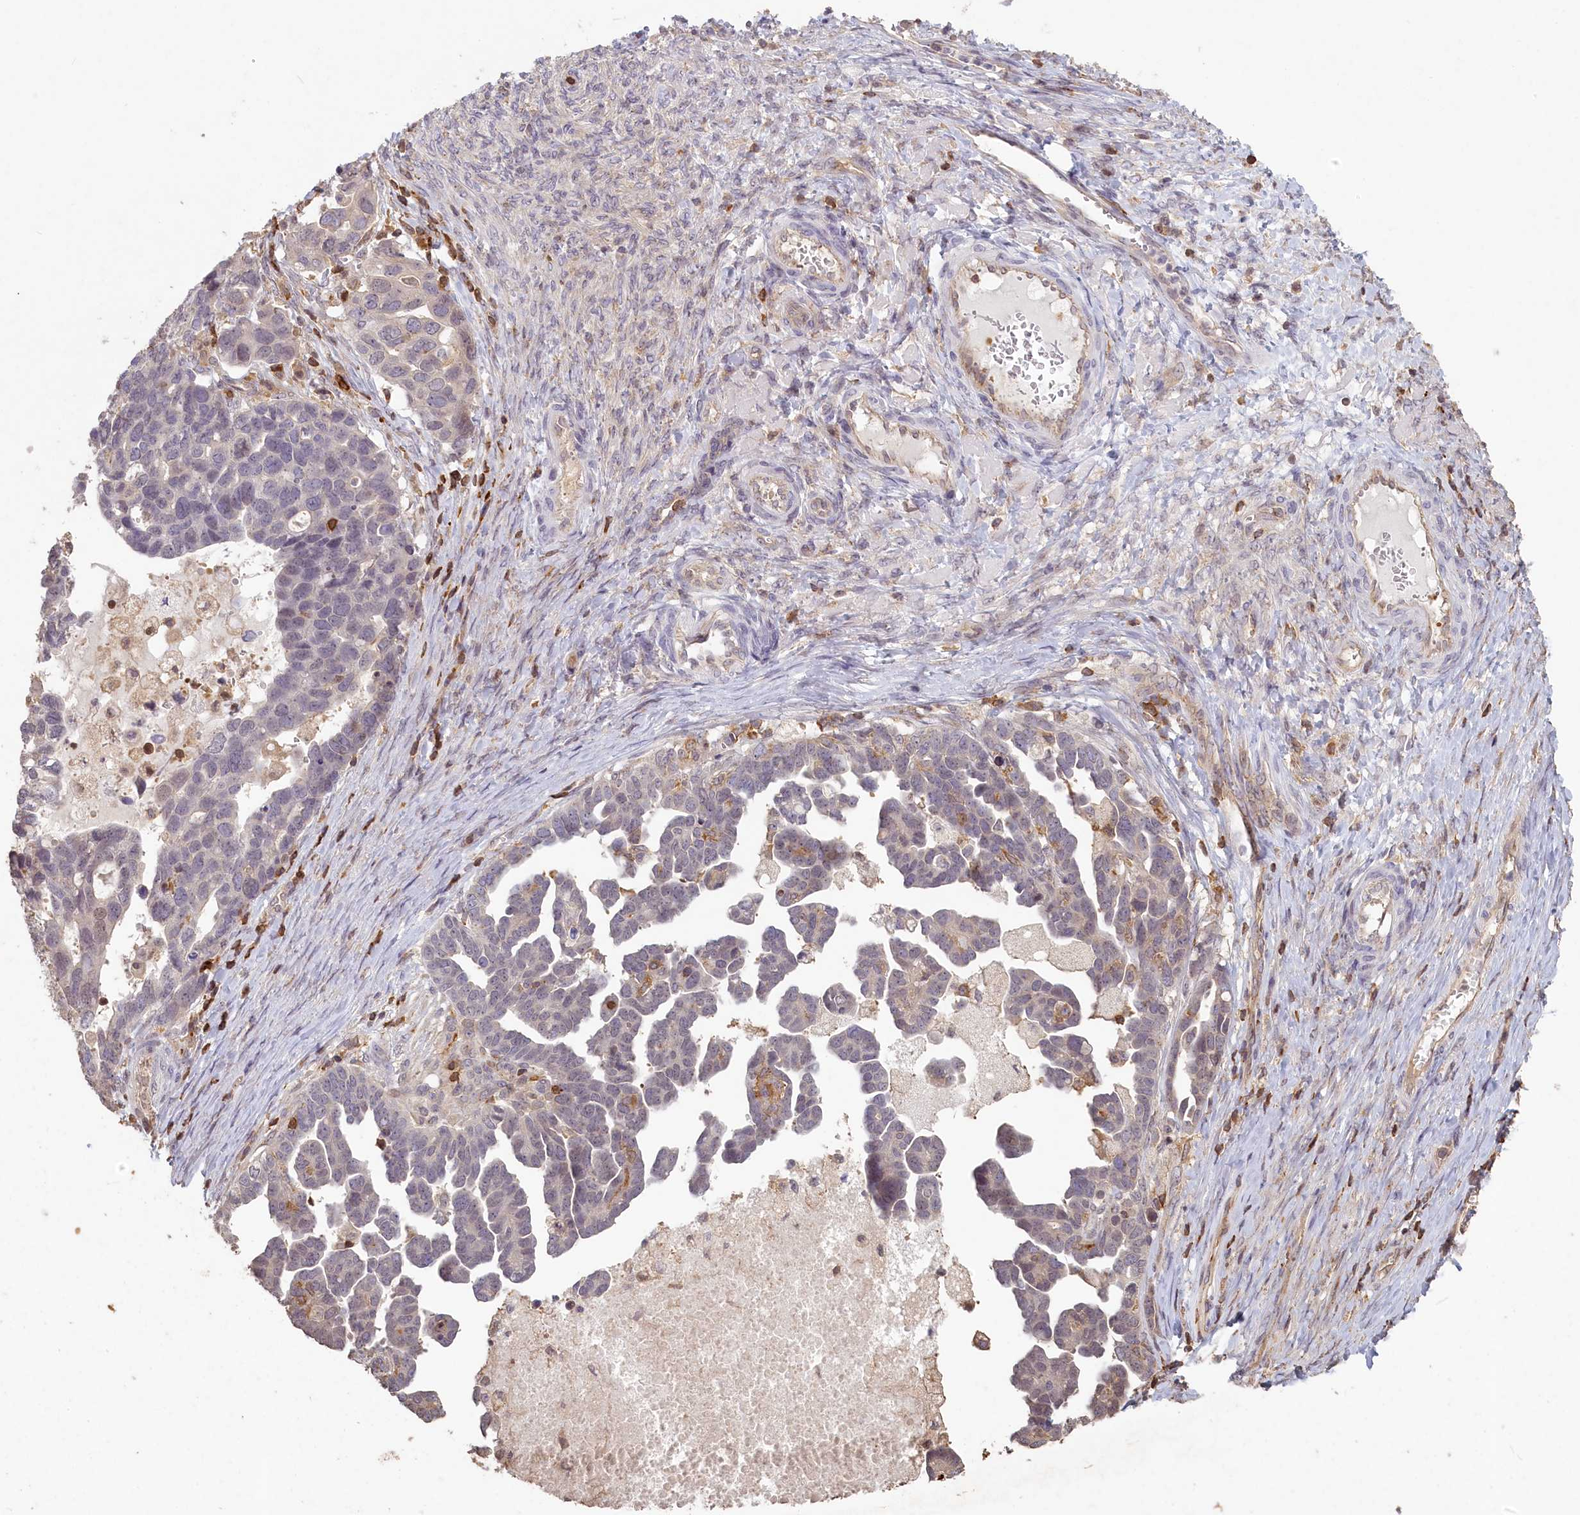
{"staining": {"intensity": "weak", "quantity": "<25%", "location": "cytoplasmic/membranous"}, "tissue": "ovarian cancer", "cell_type": "Tumor cells", "image_type": "cancer", "snomed": [{"axis": "morphology", "description": "Cystadenocarcinoma, serous, NOS"}, {"axis": "topography", "description": "Ovary"}], "caption": "Protein analysis of ovarian cancer displays no significant expression in tumor cells. Nuclei are stained in blue.", "gene": "MADD", "patient": {"sex": "female", "age": 54}}